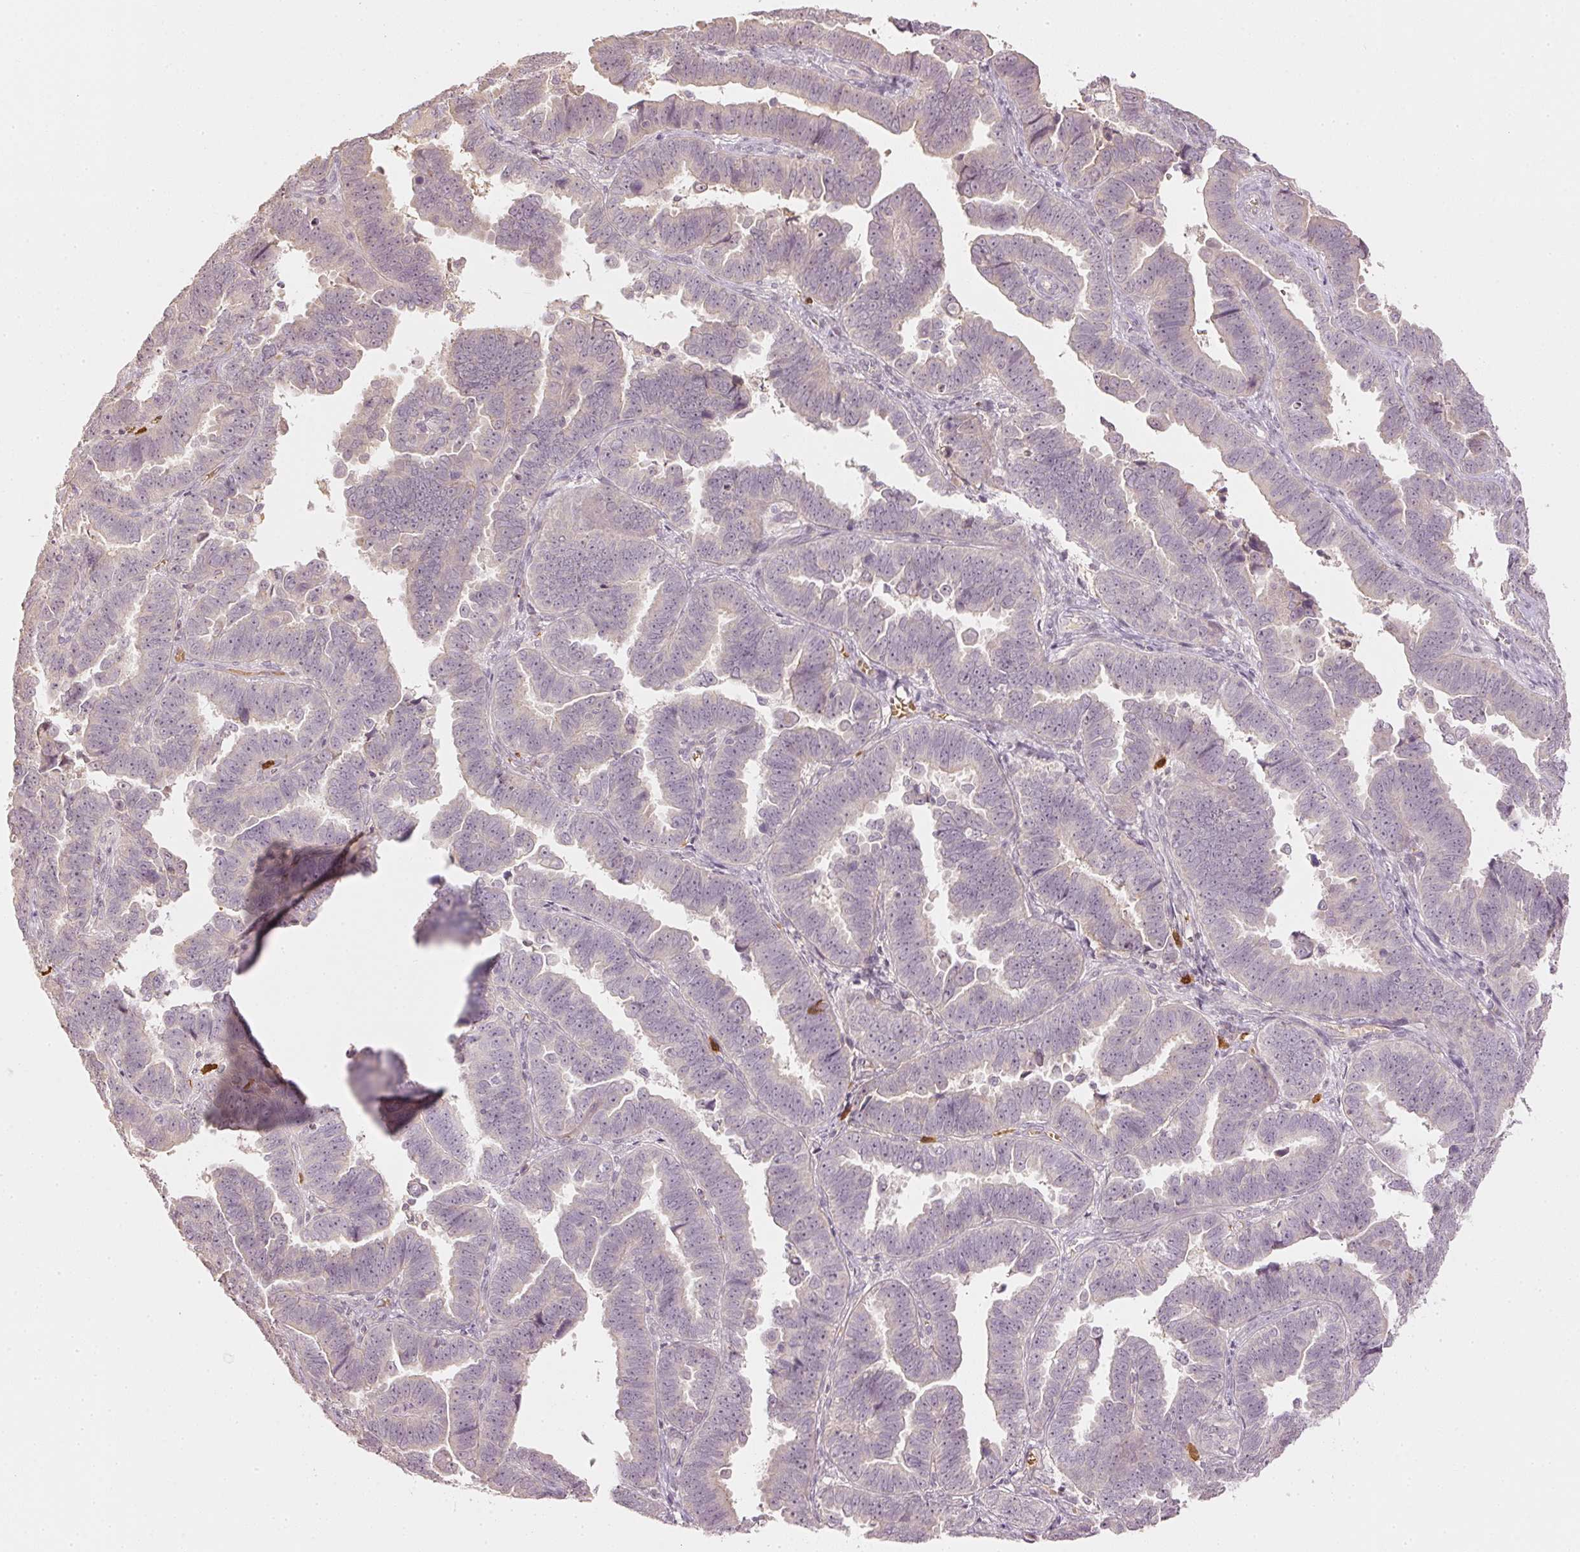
{"staining": {"intensity": "weak", "quantity": "<25%", "location": "cytoplasmic/membranous"}, "tissue": "endometrial cancer", "cell_type": "Tumor cells", "image_type": "cancer", "snomed": [{"axis": "morphology", "description": "Adenocarcinoma, NOS"}, {"axis": "topography", "description": "Endometrium"}], "caption": "Endometrial adenocarcinoma was stained to show a protein in brown. There is no significant staining in tumor cells.", "gene": "GZMA", "patient": {"sex": "female", "age": 75}}